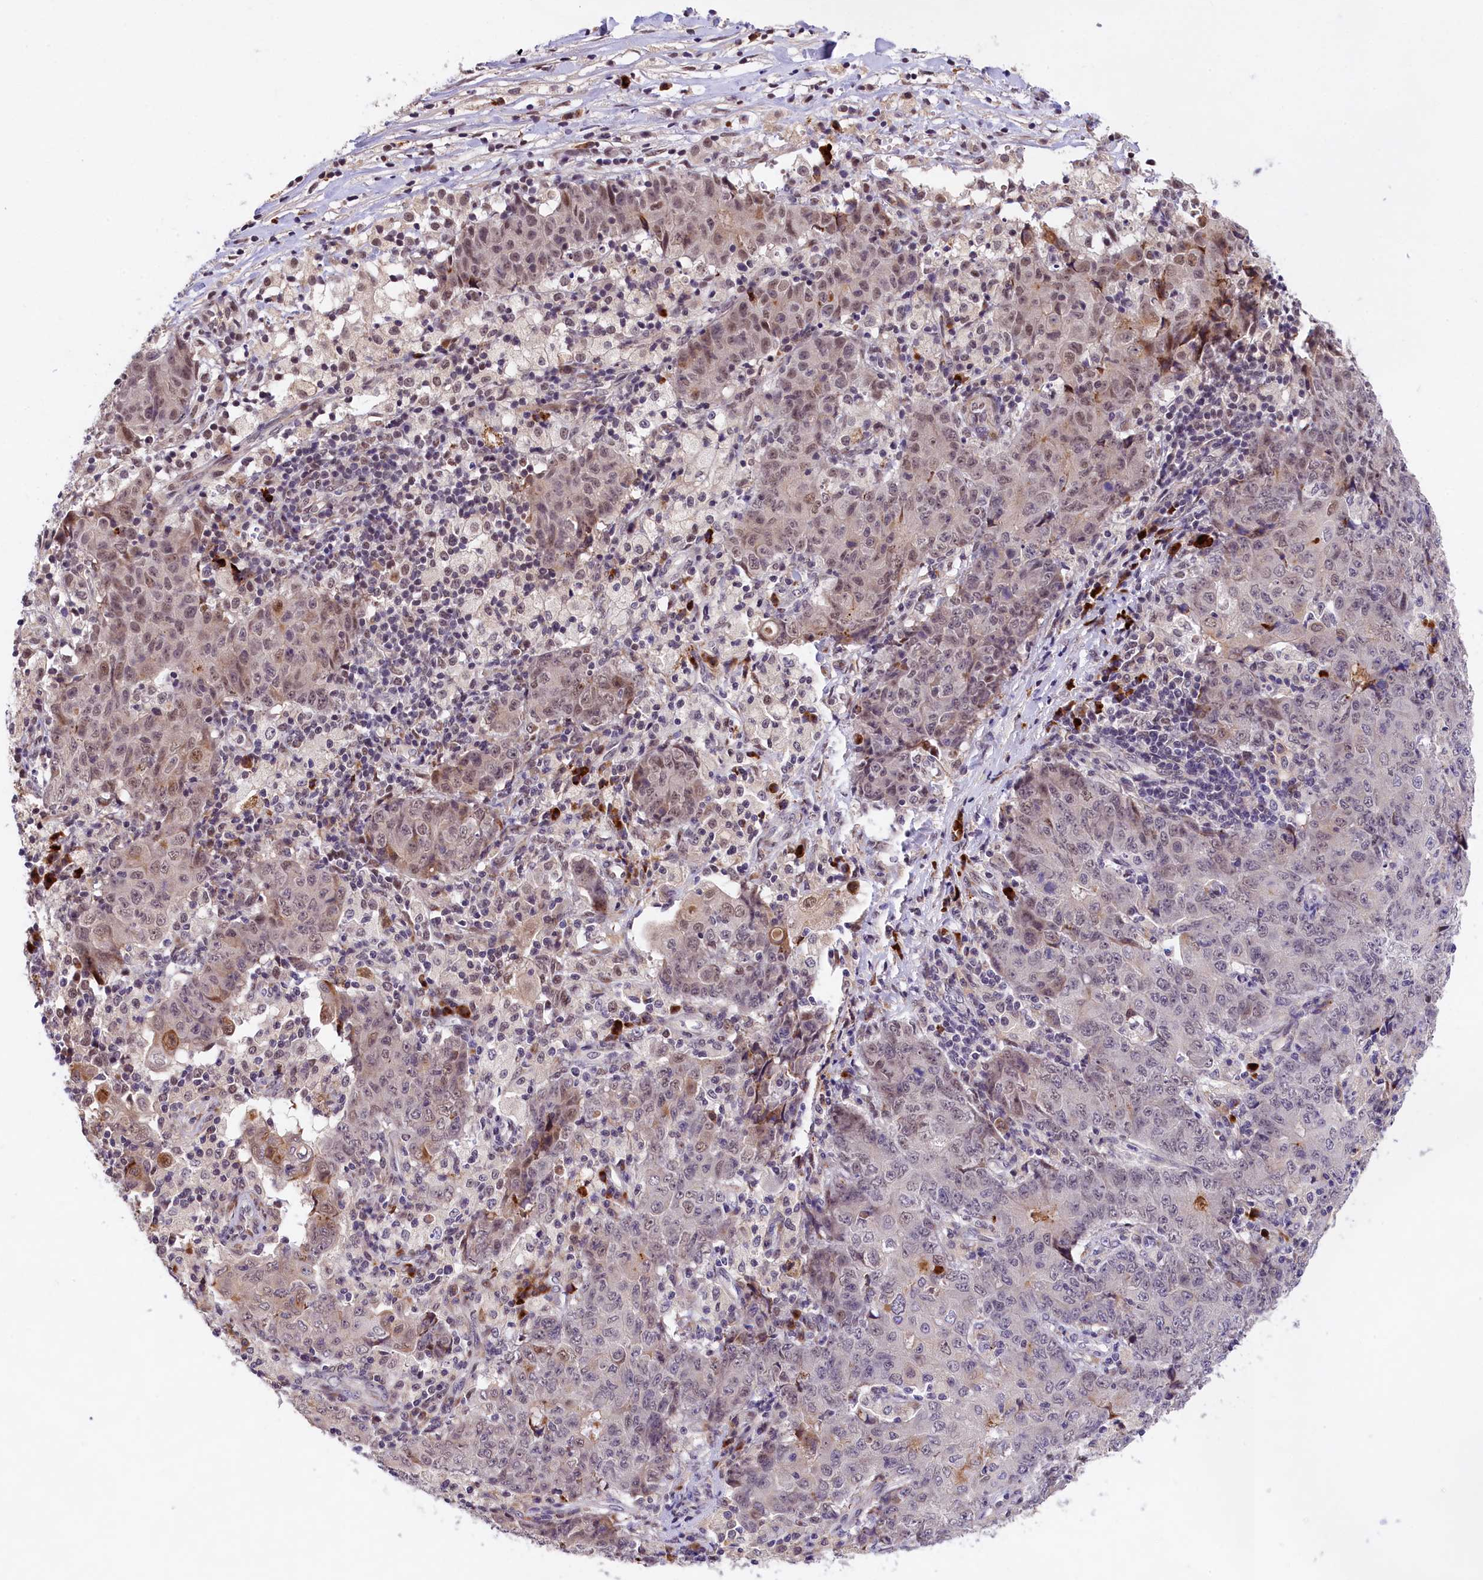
{"staining": {"intensity": "weak", "quantity": "25%-75%", "location": "nuclear"}, "tissue": "ovarian cancer", "cell_type": "Tumor cells", "image_type": "cancer", "snomed": [{"axis": "morphology", "description": "Carcinoma, endometroid"}, {"axis": "topography", "description": "Ovary"}], "caption": "Immunohistochemical staining of ovarian cancer (endometroid carcinoma) reveals weak nuclear protein staining in approximately 25%-75% of tumor cells.", "gene": "FBXO45", "patient": {"sex": "female", "age": 42}}